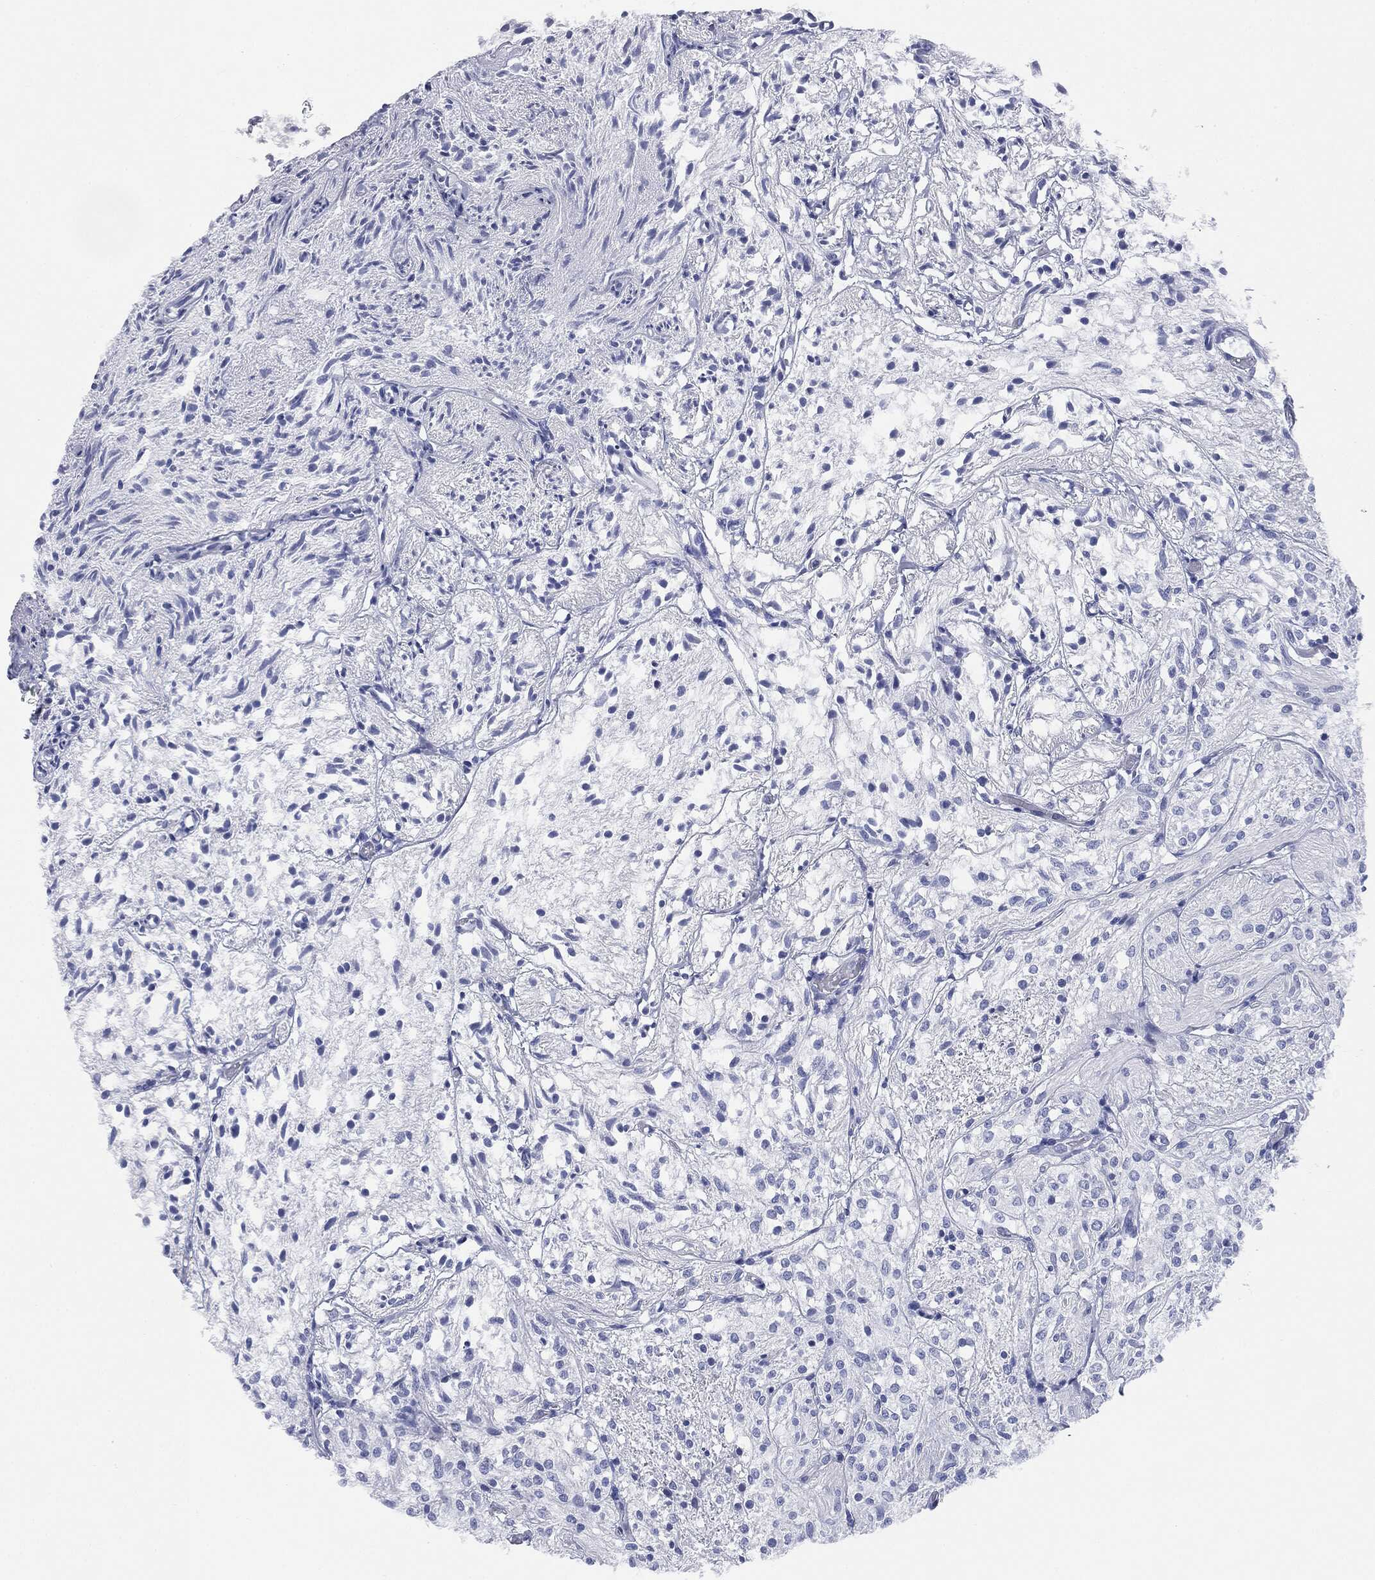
{"staining": {"intensity": "negative", "quantity": "none", "location": "none"}, "tissue": "glioma", "cell_type": "Tumor cells", "image_type": "cancer", "snomed": [{"axis": "morphology", "description": "Glioma, malignant, Low grade"}, {"axis": "topography", "description": "Brain"}], "caption": "This is an immunohistochemistry image of human low-grade glioma (malignant). There is no expression in tumor cells.", "gene": "ATP2A1", "patient": {"sex": "male", "age": 3}}